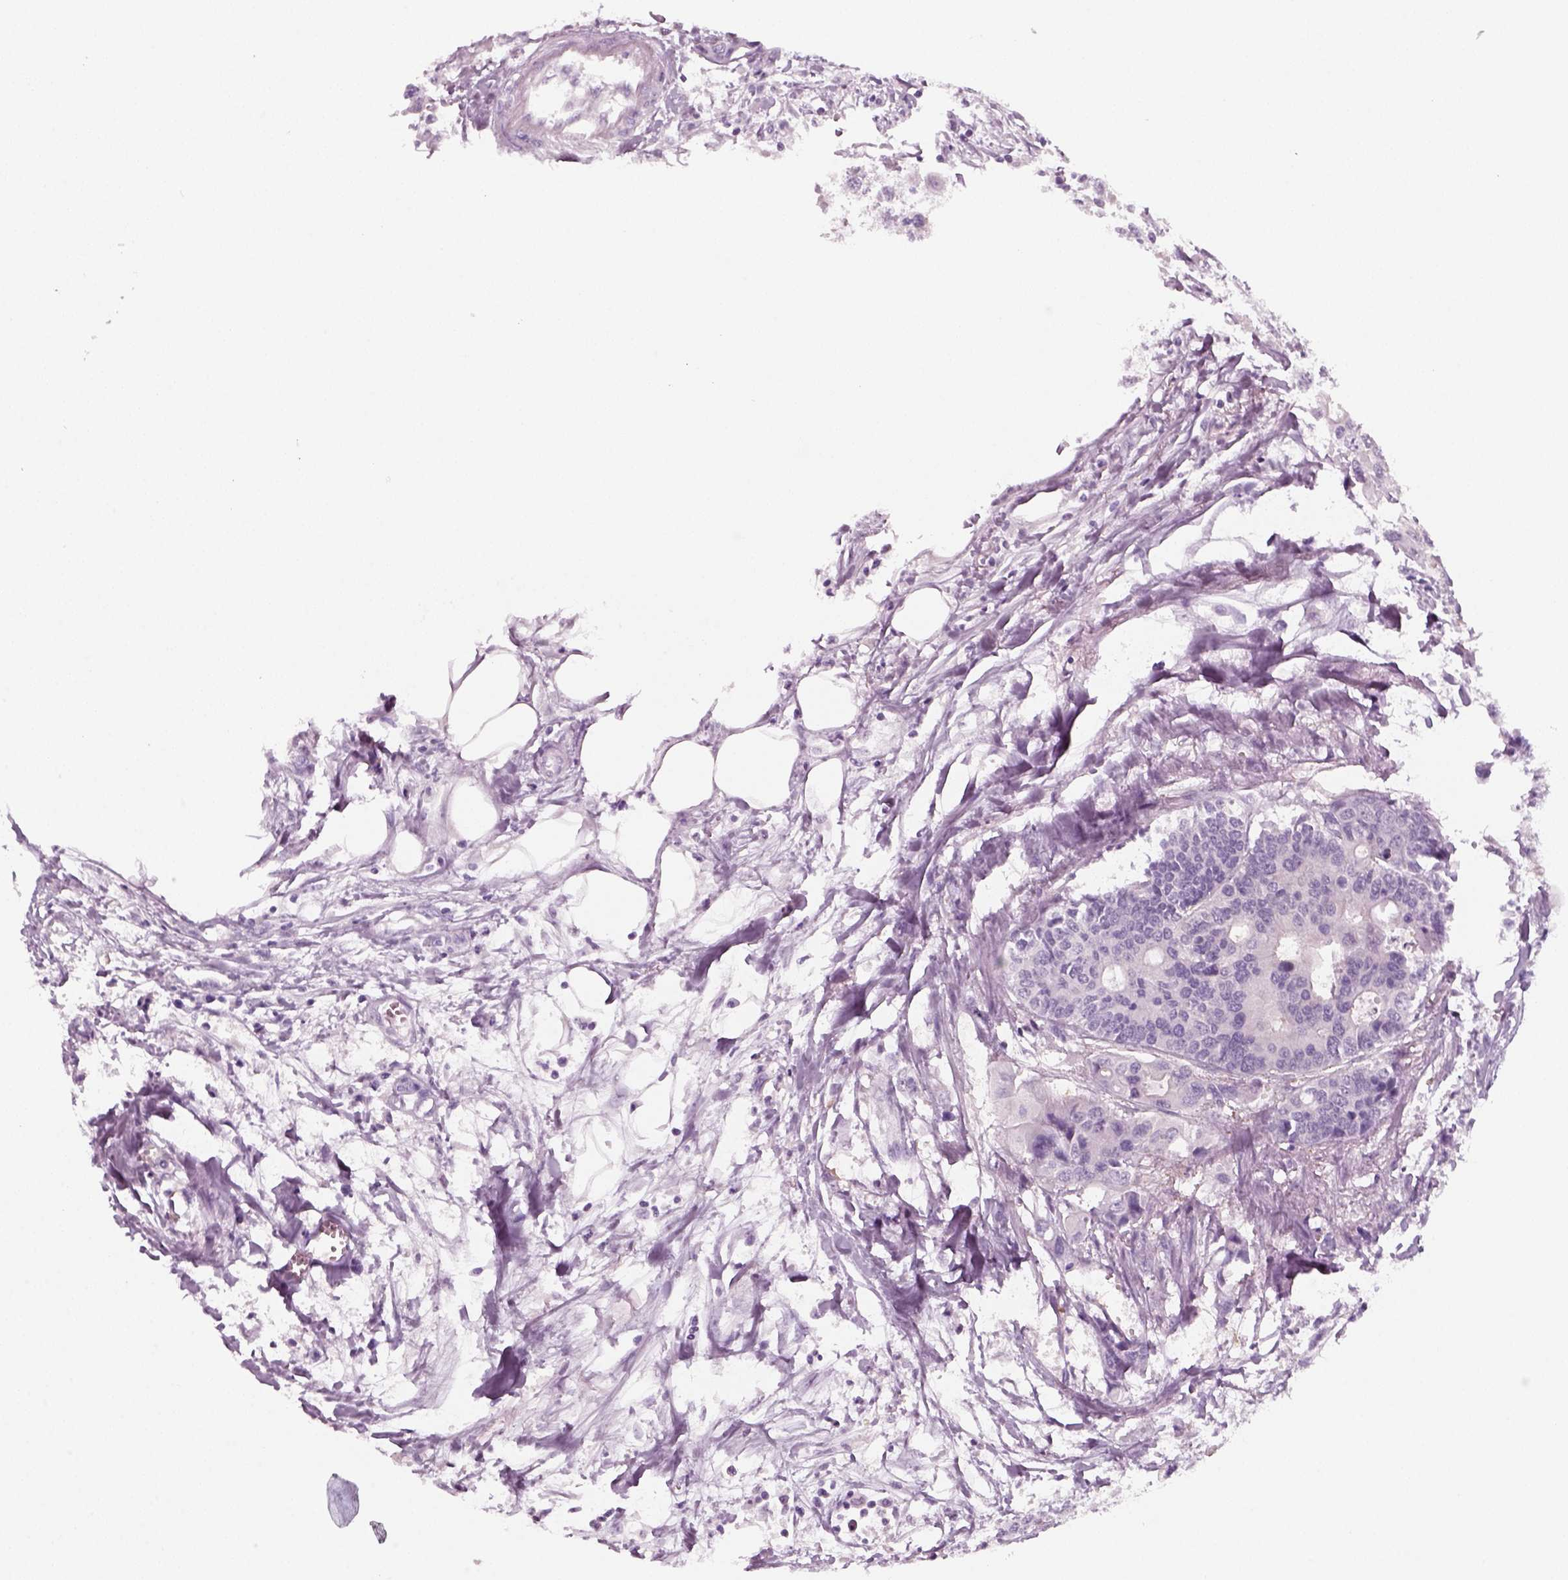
{"staining": {"intensity": "negative", "quantity": "none", "location": "none"}, "tissue": "colorectal cancer", "cell_type": "Tumor cells", "image_type": "cancer", "snomed": [{"axis": "morphology", "description": "Adenocarcinoma, NOS"}, {"axis": "topography", "description": "Colon"}], "caption": "Micrograph shows no significant protein expression in tumor cells of colorectal adenocarcinoma. (DAB (3,3'-diaminobenzidine) IHC, high magnification).", "gene": "KRT75", "patient": {"sex": "male", "age": 77}}